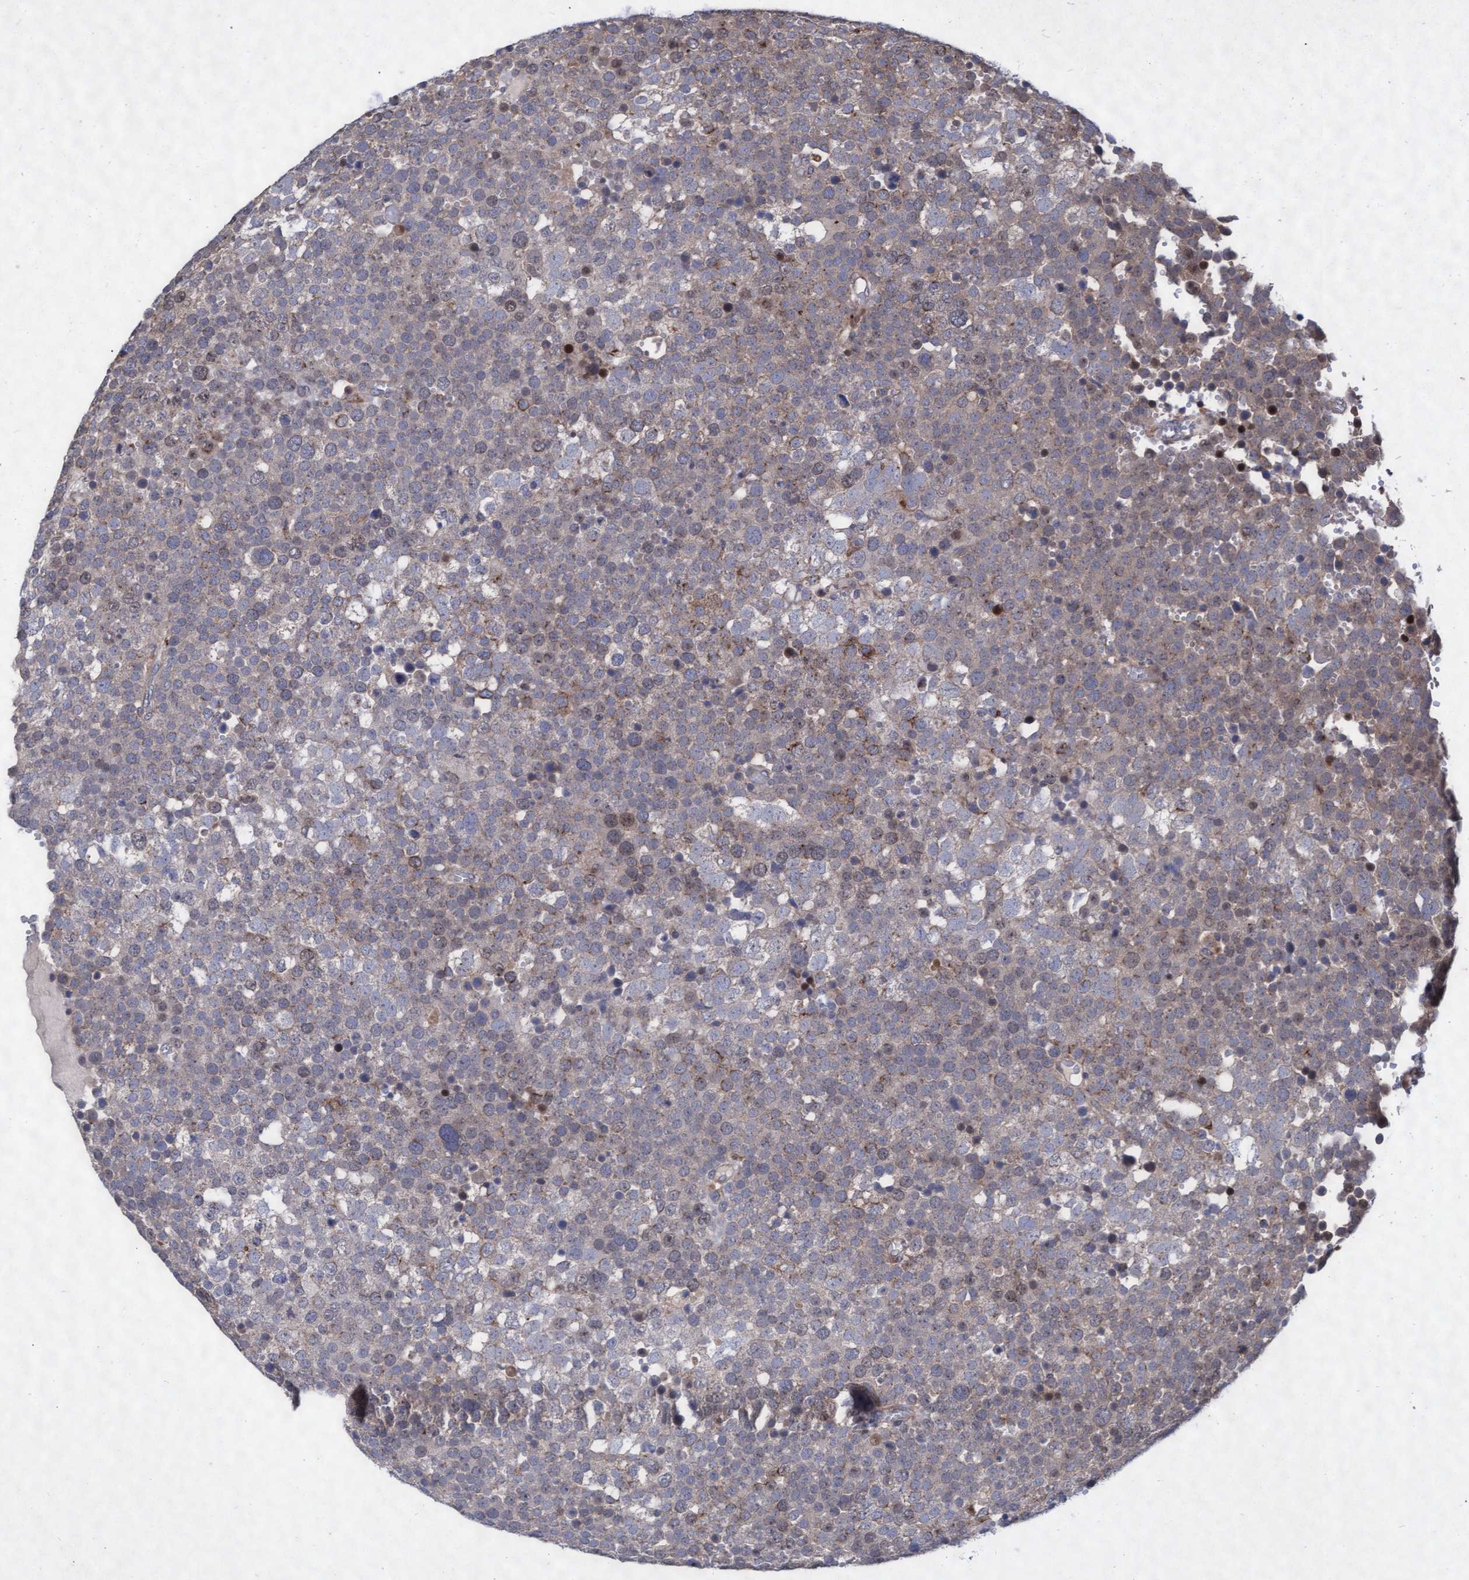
{"staining": {"intensity": "weak", "quantity": "25%-75%", "location": "cytoplasmic/membranous"}, "tissue": "testis cancer", "cell_type": "Tumor cells", "image_type": "cancer", "snomed": [{"axis": "morphology", "description": "Seminoma, NOS"}, {"axis": "topography", "description": "Testis"}], "caption": "Weak cytoplasmic/membranous protein staining is seen in approximately 25%-75% of tumor cells in testis cancer (seminoma).", "gene": "ABCF2", "patient": {"sex": "male", "age": 71}}